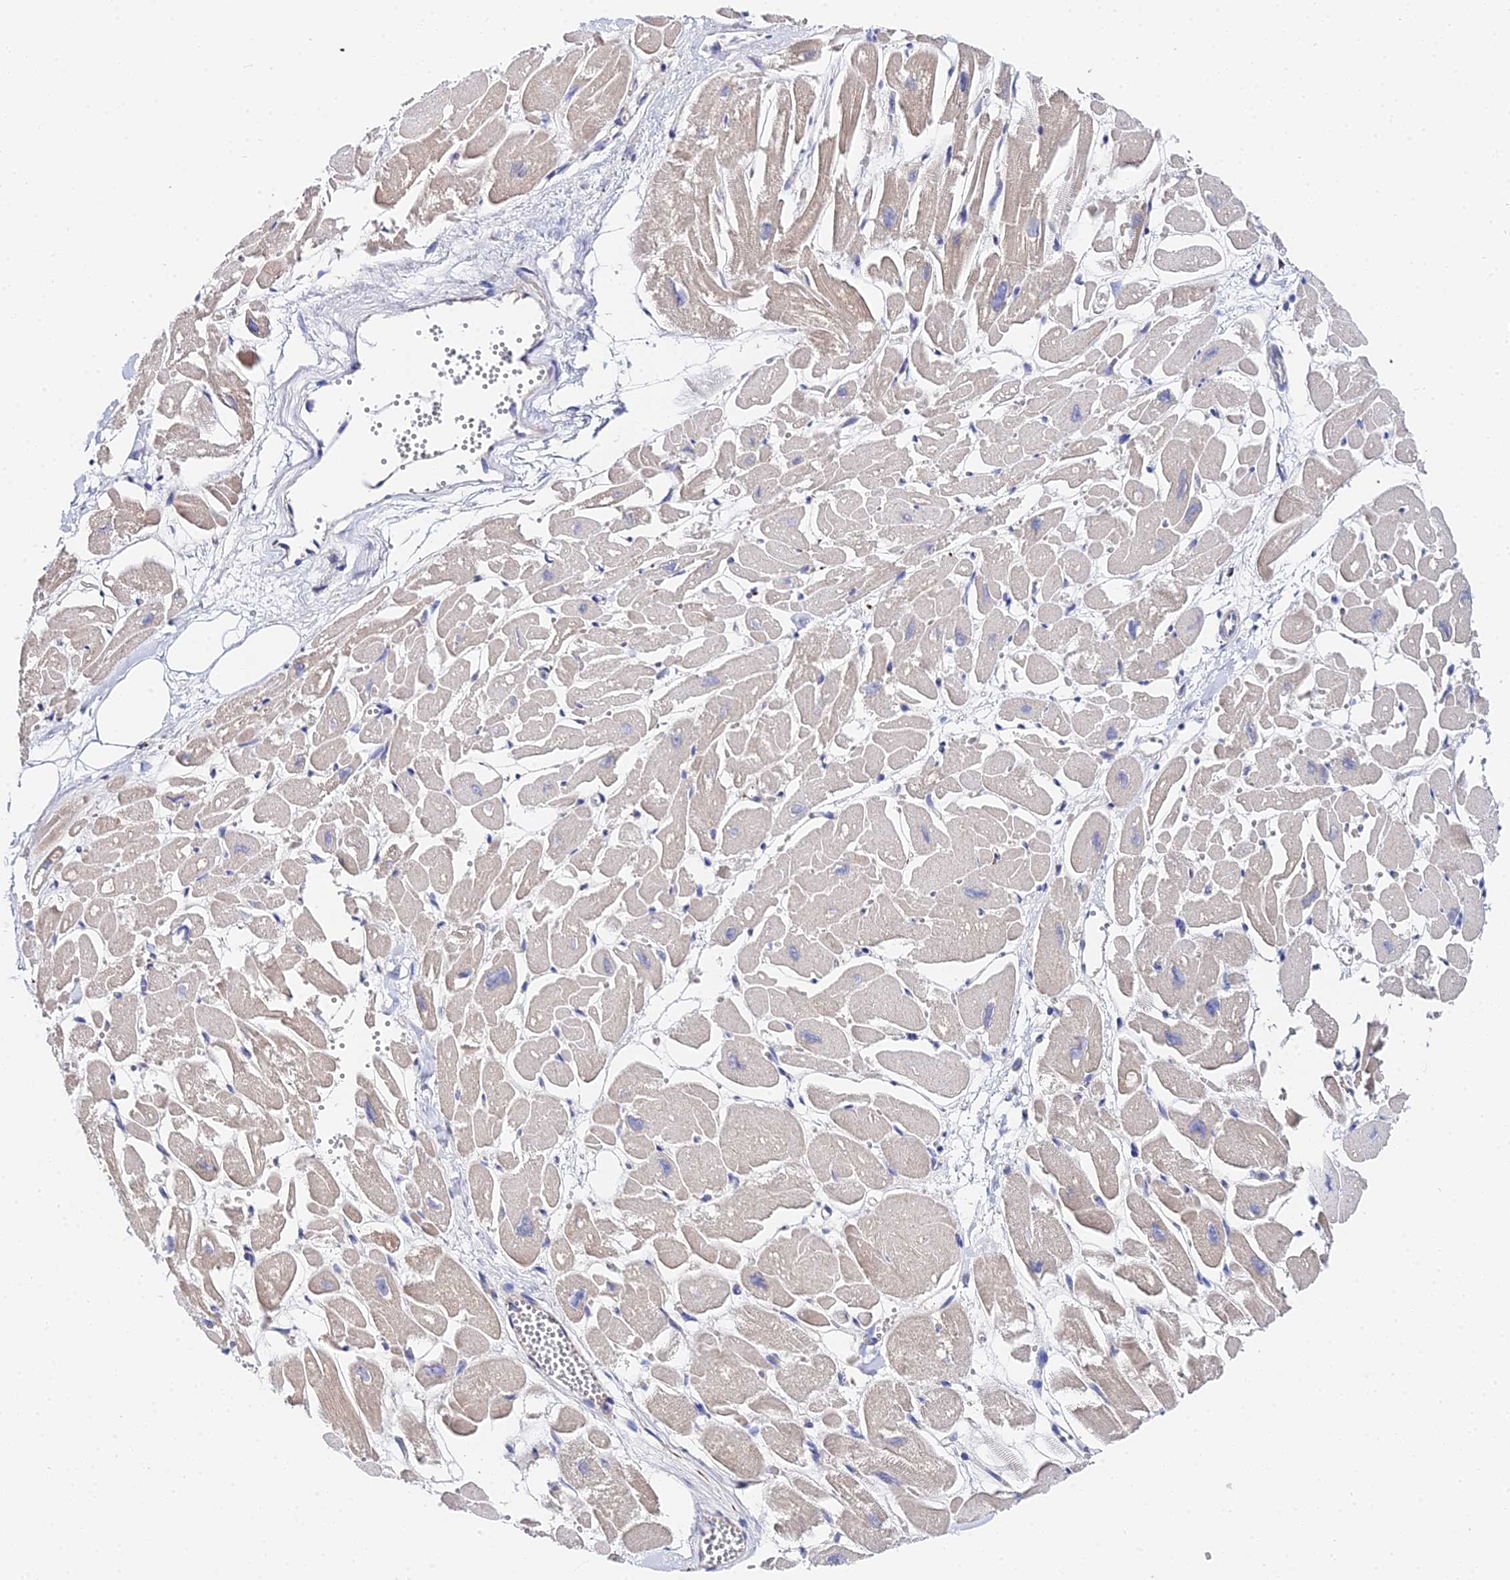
{"staining": {"intensity": "weak", "quantity": ">75%", "location": "cytoplasmic/membranous"}, "tissue": "heart muscle", "cell_type": "Cardiomyocytes", "image_type": "normal", "snomed": [{"axis": "morphology", "description": "Normal tissue, NOS"}, {"axis": "topography", "description": "Heart"}], "caption": "Unremarkable heart muscle displays weak cytoplasmic/membranous positivity in approximately >75% of cardiomyocytes The protein is shown in brown color, while the nuclei are stained blue..", "gene": "APOBEC3H", "patient": {"sex": "male", "age": 54}}